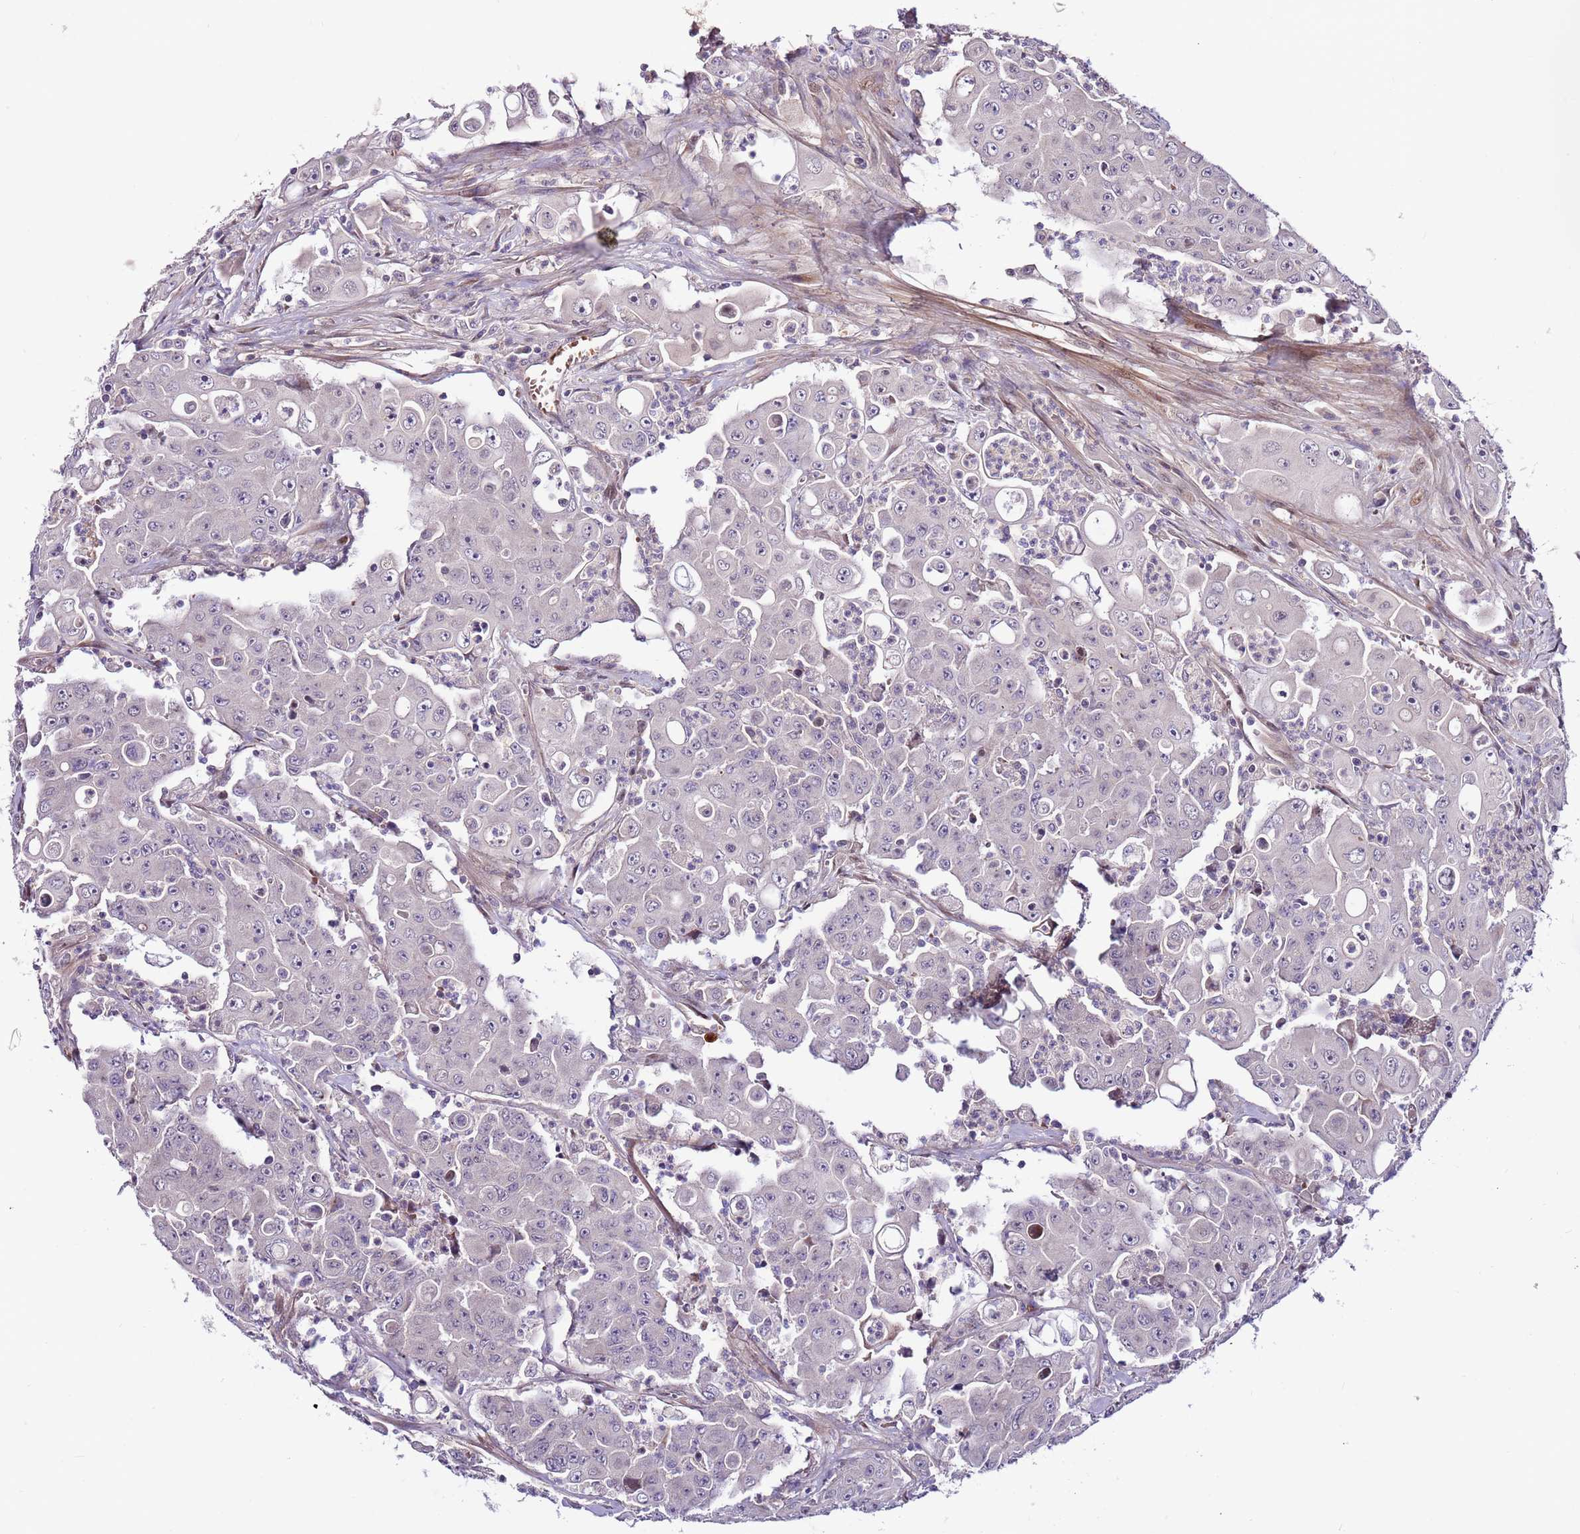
{"staining": {"intensity": "negative", "quantity": "none", "location": "none"}, "tissue": "colorectal cancer", "cell_type": "Tumor cells", "image_type": "cancer", "snomed": [{"axis": "morphology", "description": "Adenocarcinoma, NOS"}, {"axis": "topography", "description": "Colon"}], "caption": "A micrograph of human colorectal cancer (adenocarcinoma) is negative for staining in tumor cells.", "gene": "MTG2", "patient": {"sex": "male", "age": 51}}